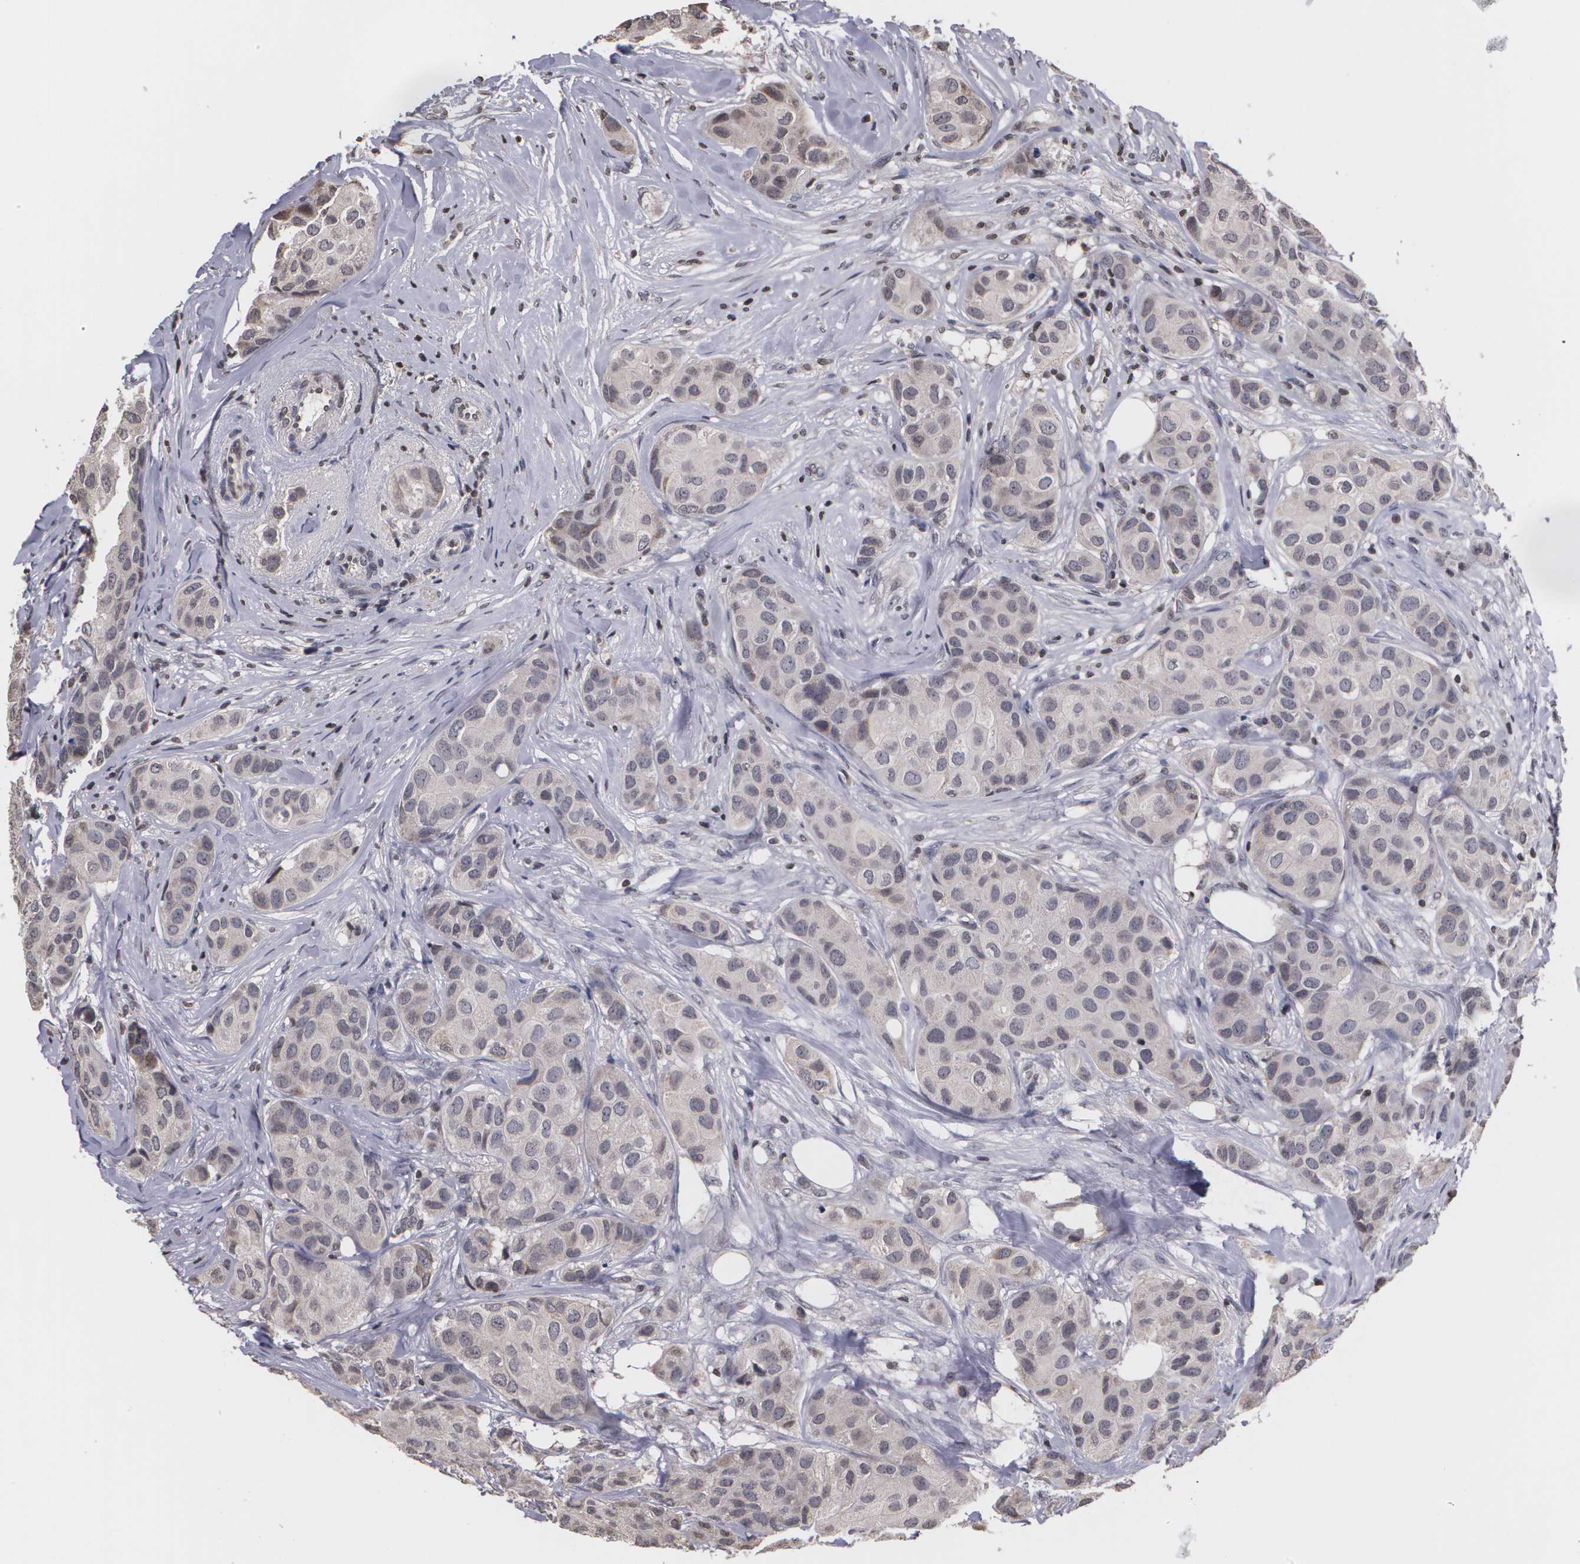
{"staining": {"intensity": "negative", "quantity": "none", "location": "none"}, "tissue": "breast cancer", "cell_type": "Tumor cells", "image_type": "cancer", "snomed": [{"axis": "morphology", "description": "Duct carcinoma"}, {"axis": "topography", "description": "Breast"}], "caption": "The histopathology image displays no staining of tumor cells in breast cancer (invasive ductal carcinoma).", "gene": "THRB", "patient": {"sex": "female", "age": 68}}